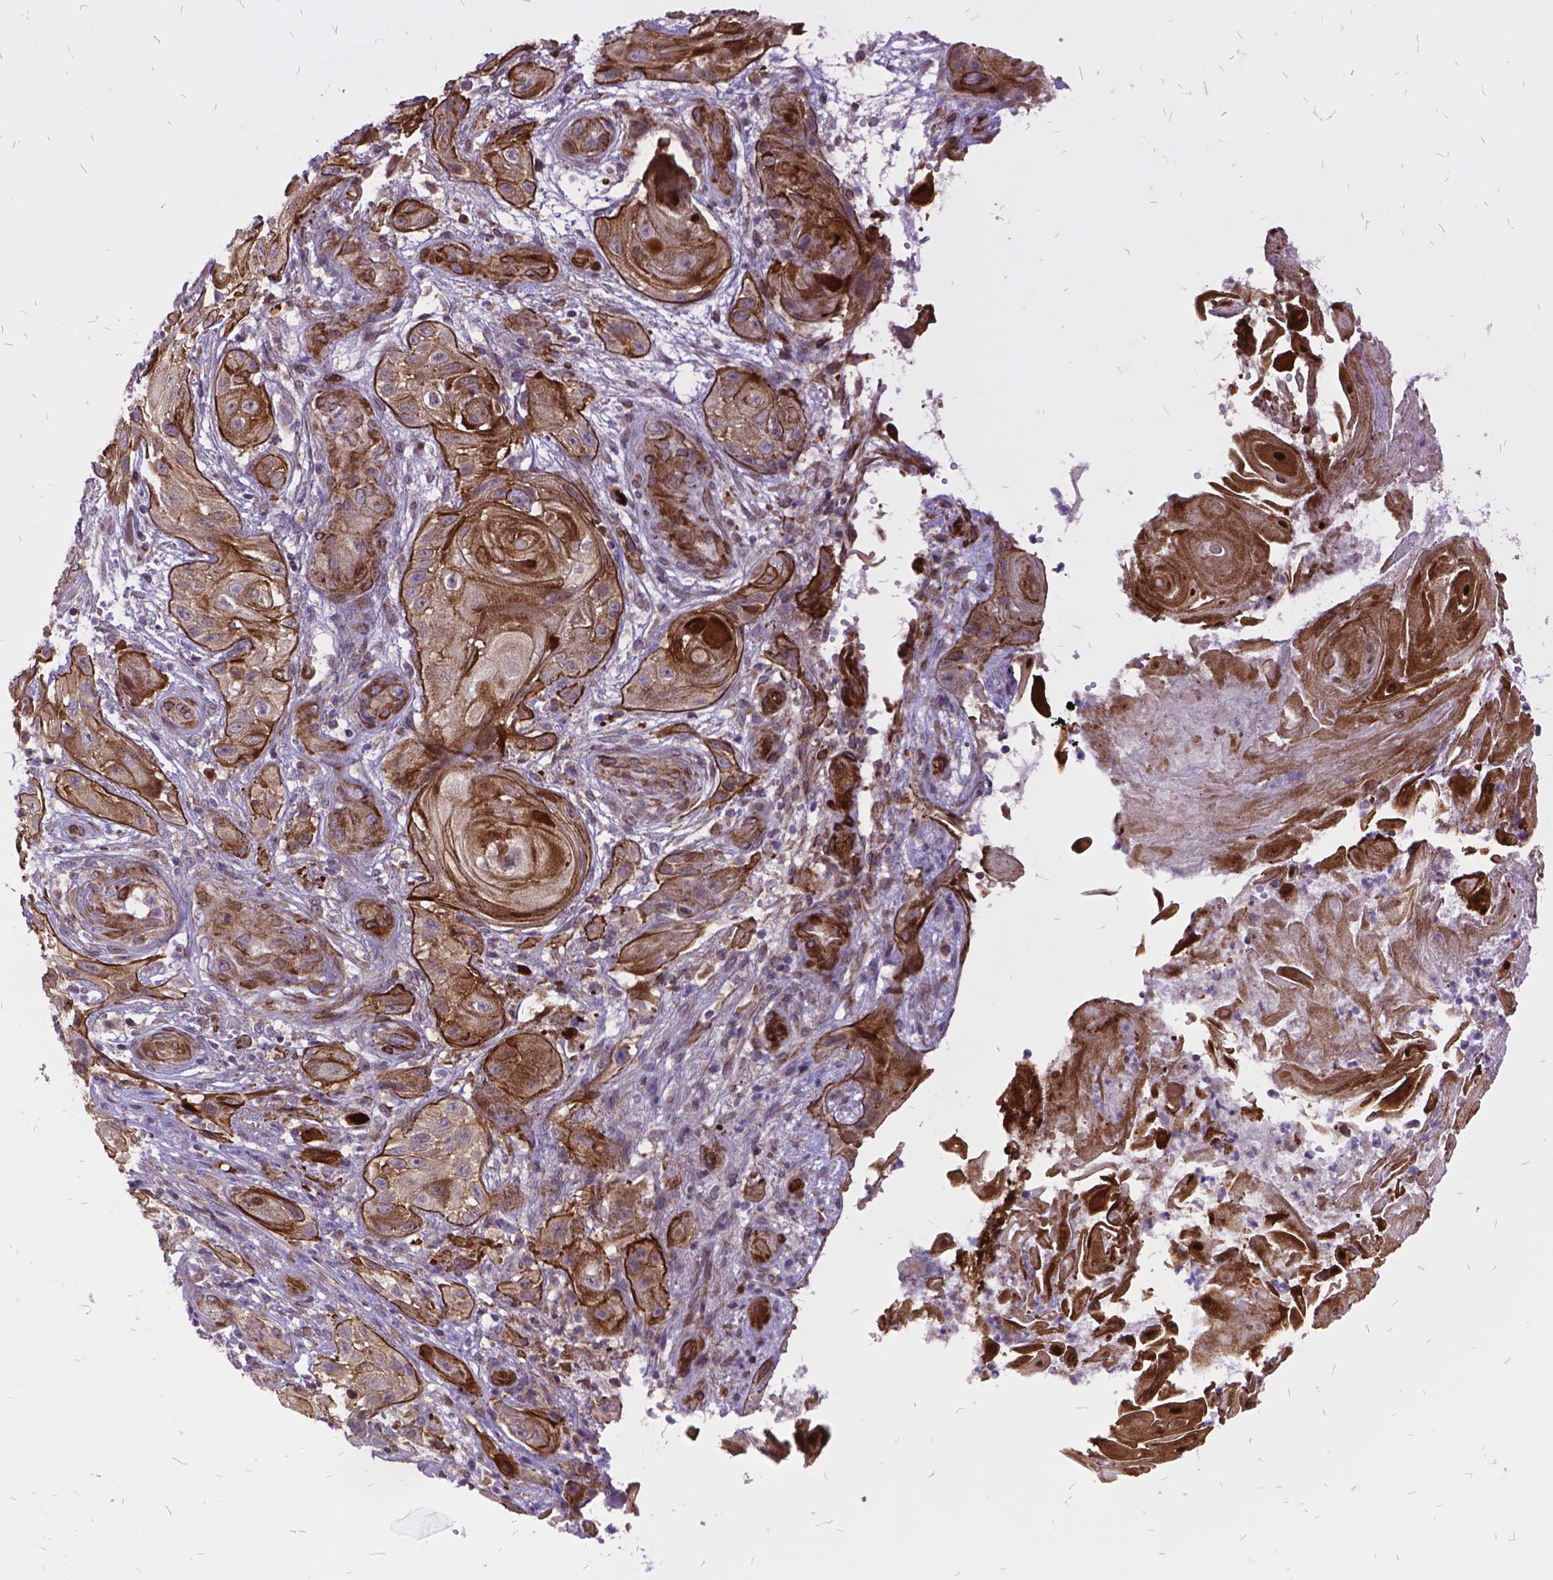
{"staining": {"intensity": "moderate", "quantity": ">75%", "location": "cytoplasmic/membranous"}, "tissue": "skin cancer", "cell_type": "Tumor cells", "image_type": "cancer", "snomed": [{"axis": "morphology", "description": "Squamous cell carcinoma, NOS"}, {"axis": "topography", "description": "Skin"}], "caption": "Skin cancer stained for a protein (brown) reveals moderate cytoplasmic/membranous positive staining in approximately >75% of tumor cells.", "gene": "GRB7", "patient": {"sex": "male", "age": 62}}